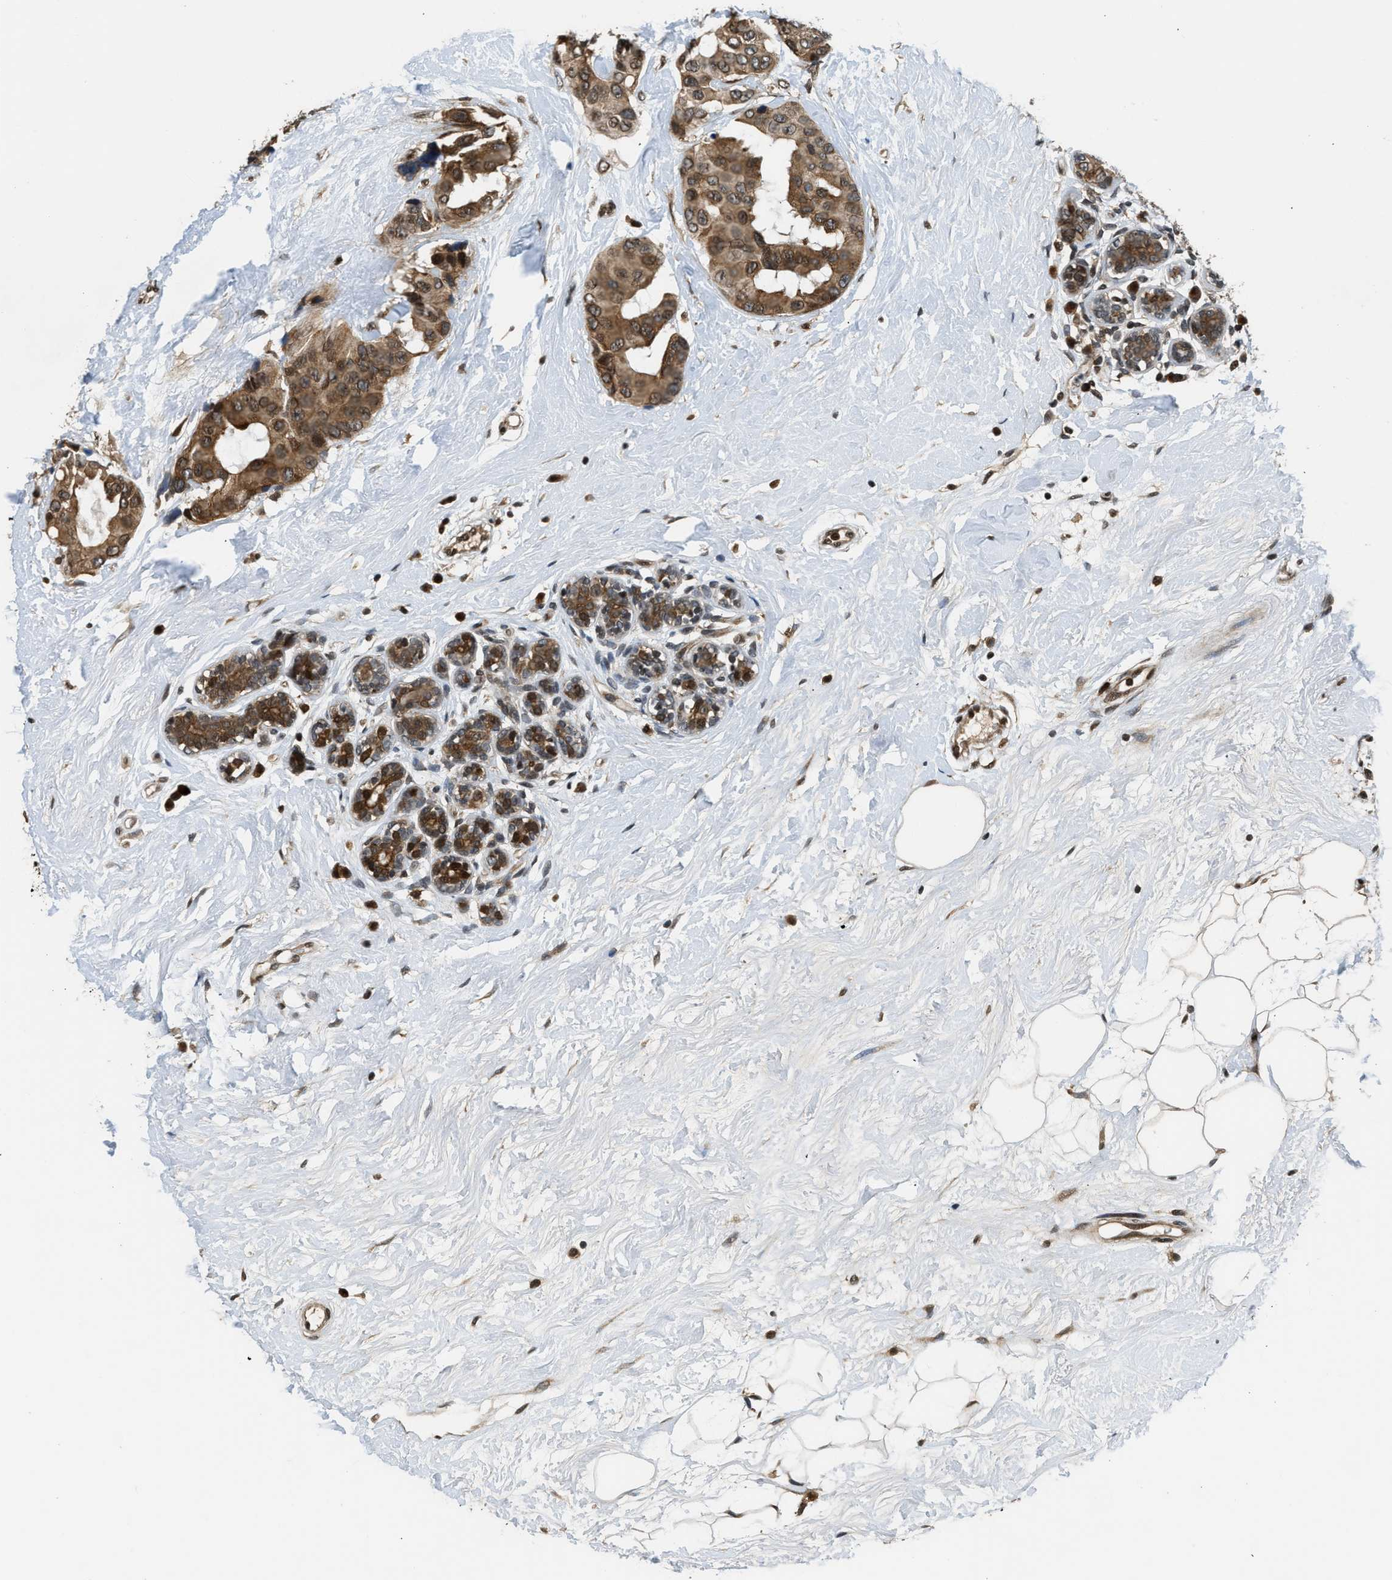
{"staining": {"intensity": "moderate", "quantity": ">75%", "location": "cytoplasmic/membranous"}, "tissue": "breast cancer", "cell_type": "Tumor cells", "image_type": "cancer", "snomed": [{"axis": "morphology", "description": "Normal tissue, NOS"}, {"axis": "morphology", "description": "Duct carcinoma"}, {"axis": "topography", "description": "Breast"}], "caption": "IHC image of neoplastic tissue: invasive ductal carcinoma (breast) stained using immunohistochemistry (IHC) reveals medium levels of moderate protein expression localized specifically in the cytoplasmic/membranous of tumor cells, appearing as a cytoplasmic/membranous brown color.", "gene": "RETREG3", "patient": {"sex": "female", "age": 39}}